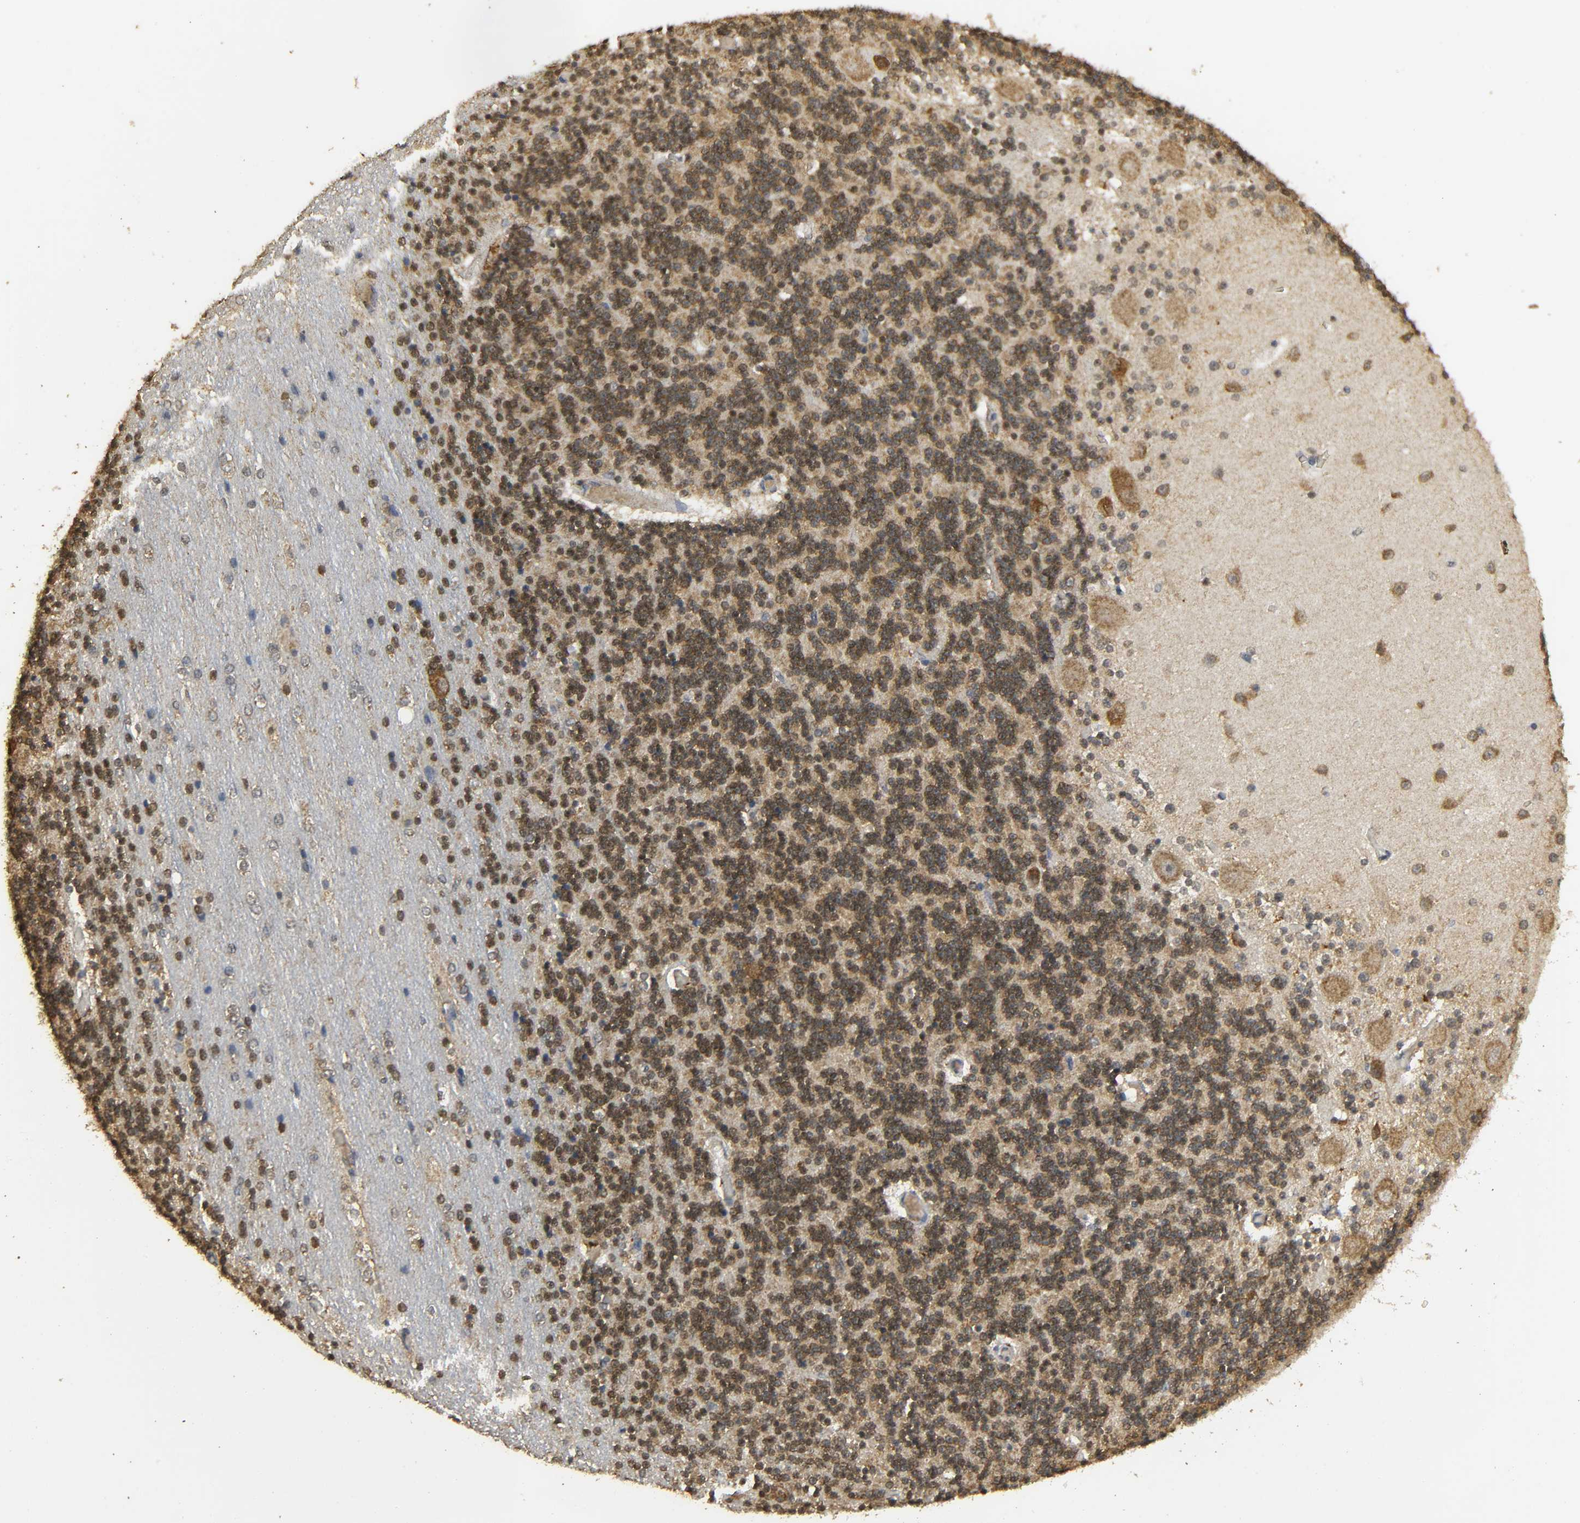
{"staining": {"intensity": "moderate", "quantity": ">75%", "location": "cytoplasmic/membranous"}, "tissue": "cerebellum", "cell_type": "Cells in granular layer", "image_type": "normal", "snomed": [{"axis": "morphology", "description": "Normal tissue, NOS"}, {"axis": "topography", "description": "Cerebellum"}], "caption": "Cells in granular layer display medium levels of moderate cytoplasmic/membranous expression in approximately >75% of cells in unremarkable human cerebellum.", "gene": "DDX6", "patient": {"sex": "female", "age": 54}}